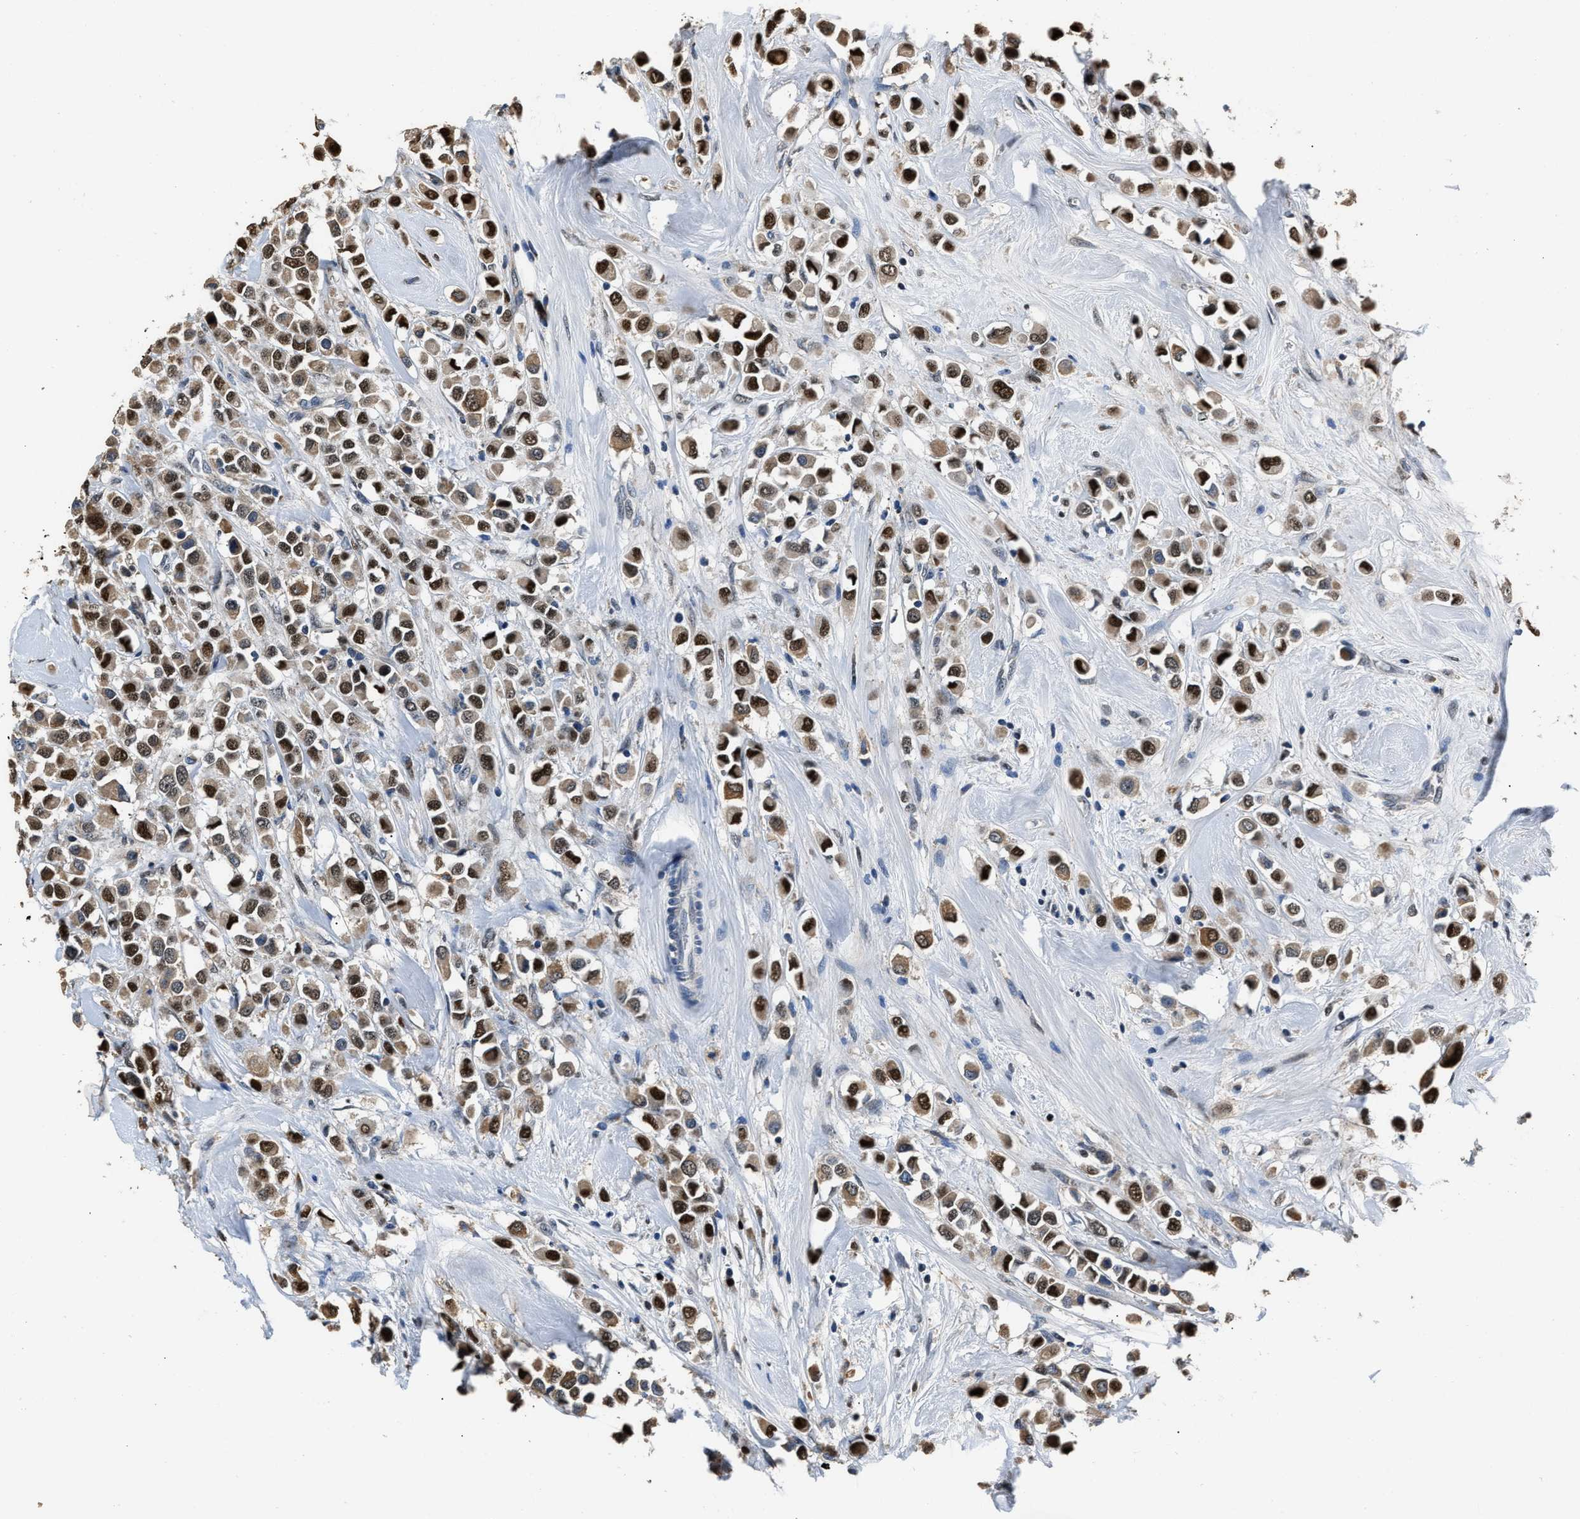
{"staining": {"intensity": "strong", "quantity": "25%-75%", "location": "cytoplasmic/membranous,nuclear"}, "tissue": "breast cancer", "cell_type": "Tumor cells", "image_type": "cancer", "snomed": [{"axis": "morphology", "description": "Duct carcinoma"}, {"axis": "topography", "description": "Breast"}], "caption": "Protein expression analysis of breast cancer reveals strong cytoplasmic/membranous and nuclear positivity in approximately 25%-75% of tumor cells.", "gene": "NSUN5", "patient": {"sex": "female", "age": 61}}